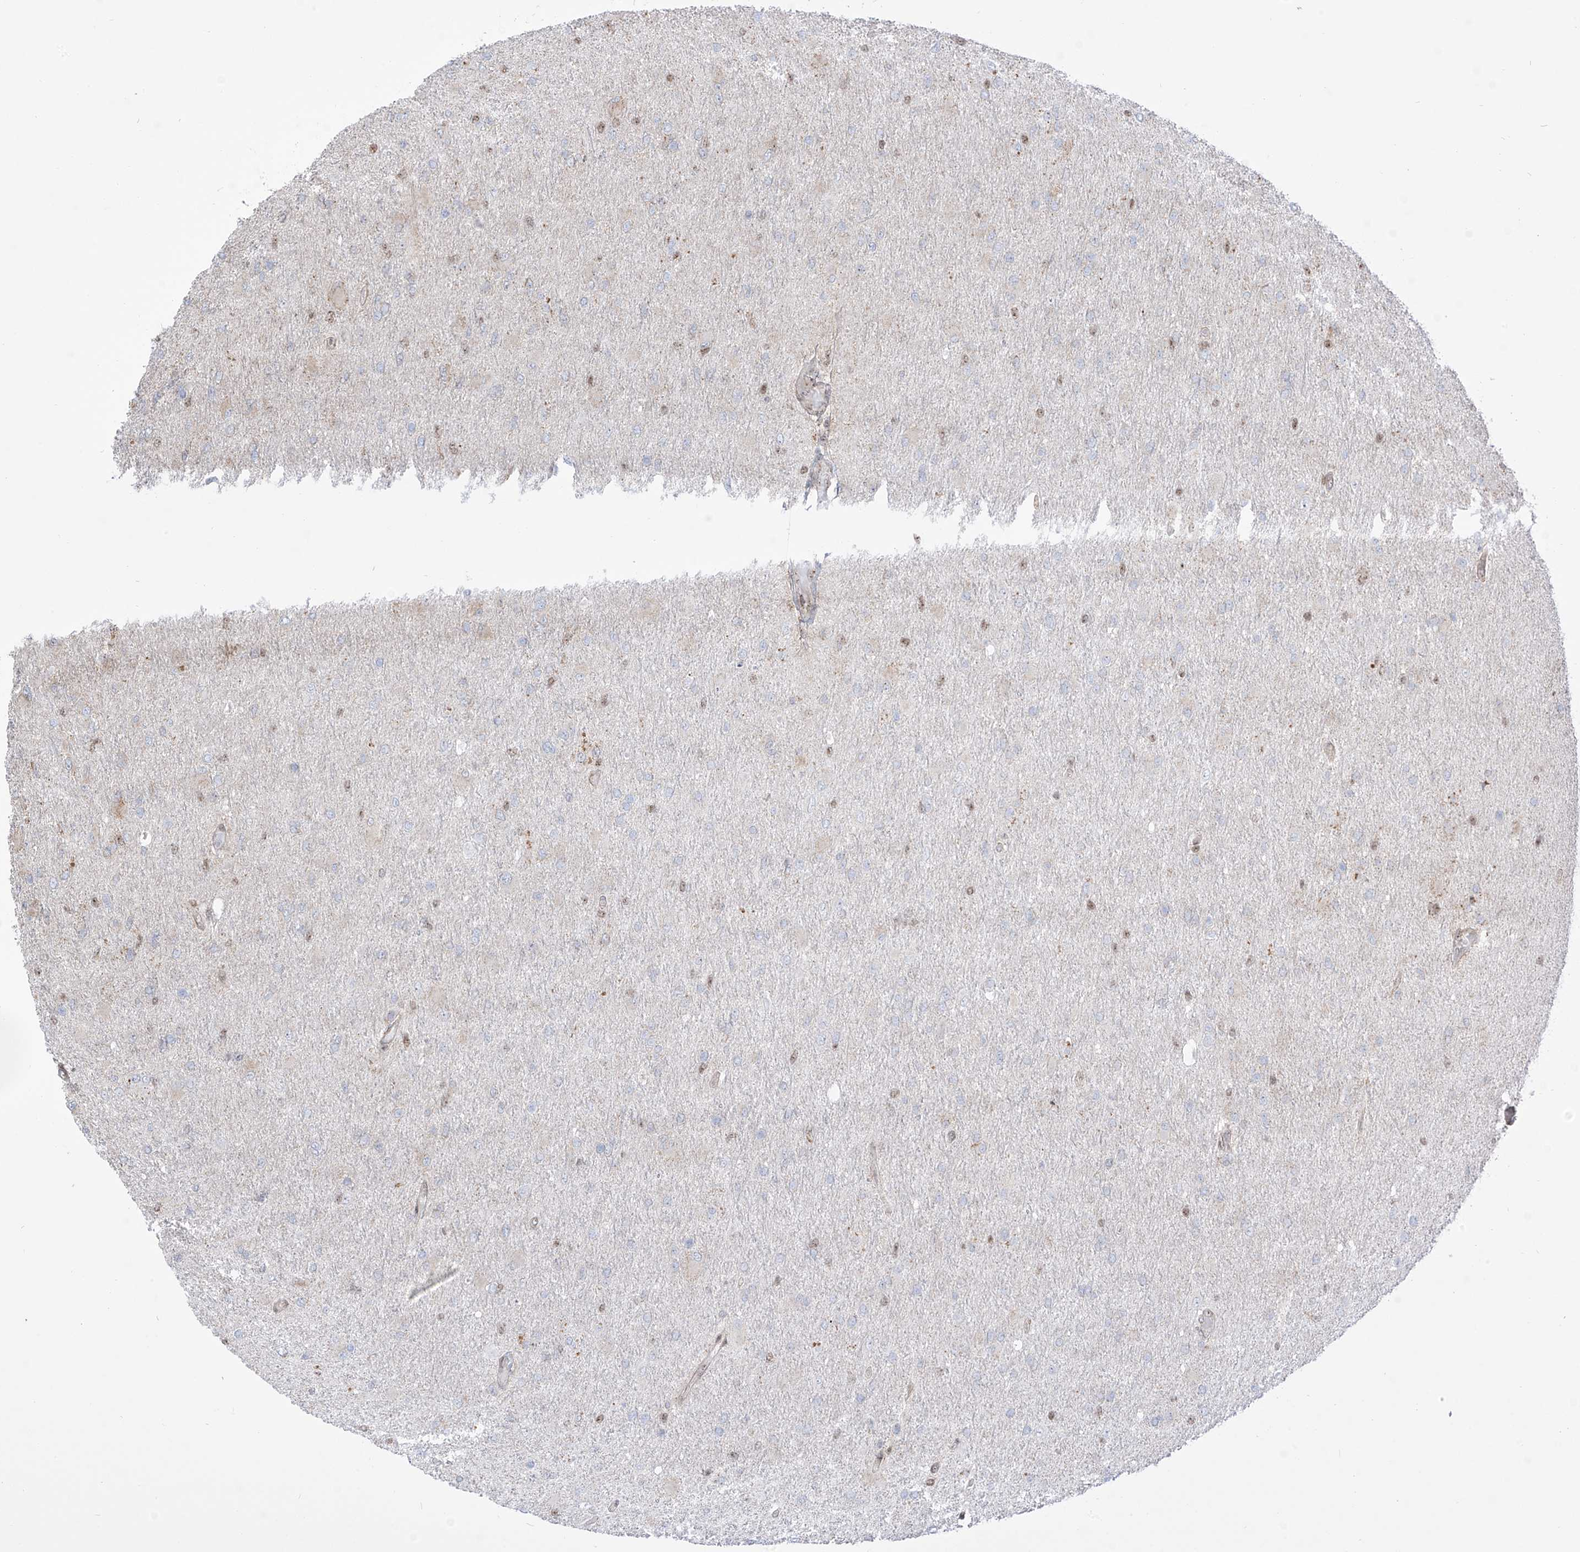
{"staining": {"intensity": "negative", "quantity": "none", "location": "none"}, "tissue": "glioma", "cell_type": "Tumor cells", "image_type": "cancer", "snomed": [{"axis": "morphology", "description": "Glioma, malignant, High grade"}, {"axis": "topography", "description": "Cerebral cortex"}], "caption": "Photomicrograph shows no significant protein expression in tumor cells of malignant glioma (high-grade).", "gene": "ZBTB8A", "patient": {"sex": "female", "age": 36}}